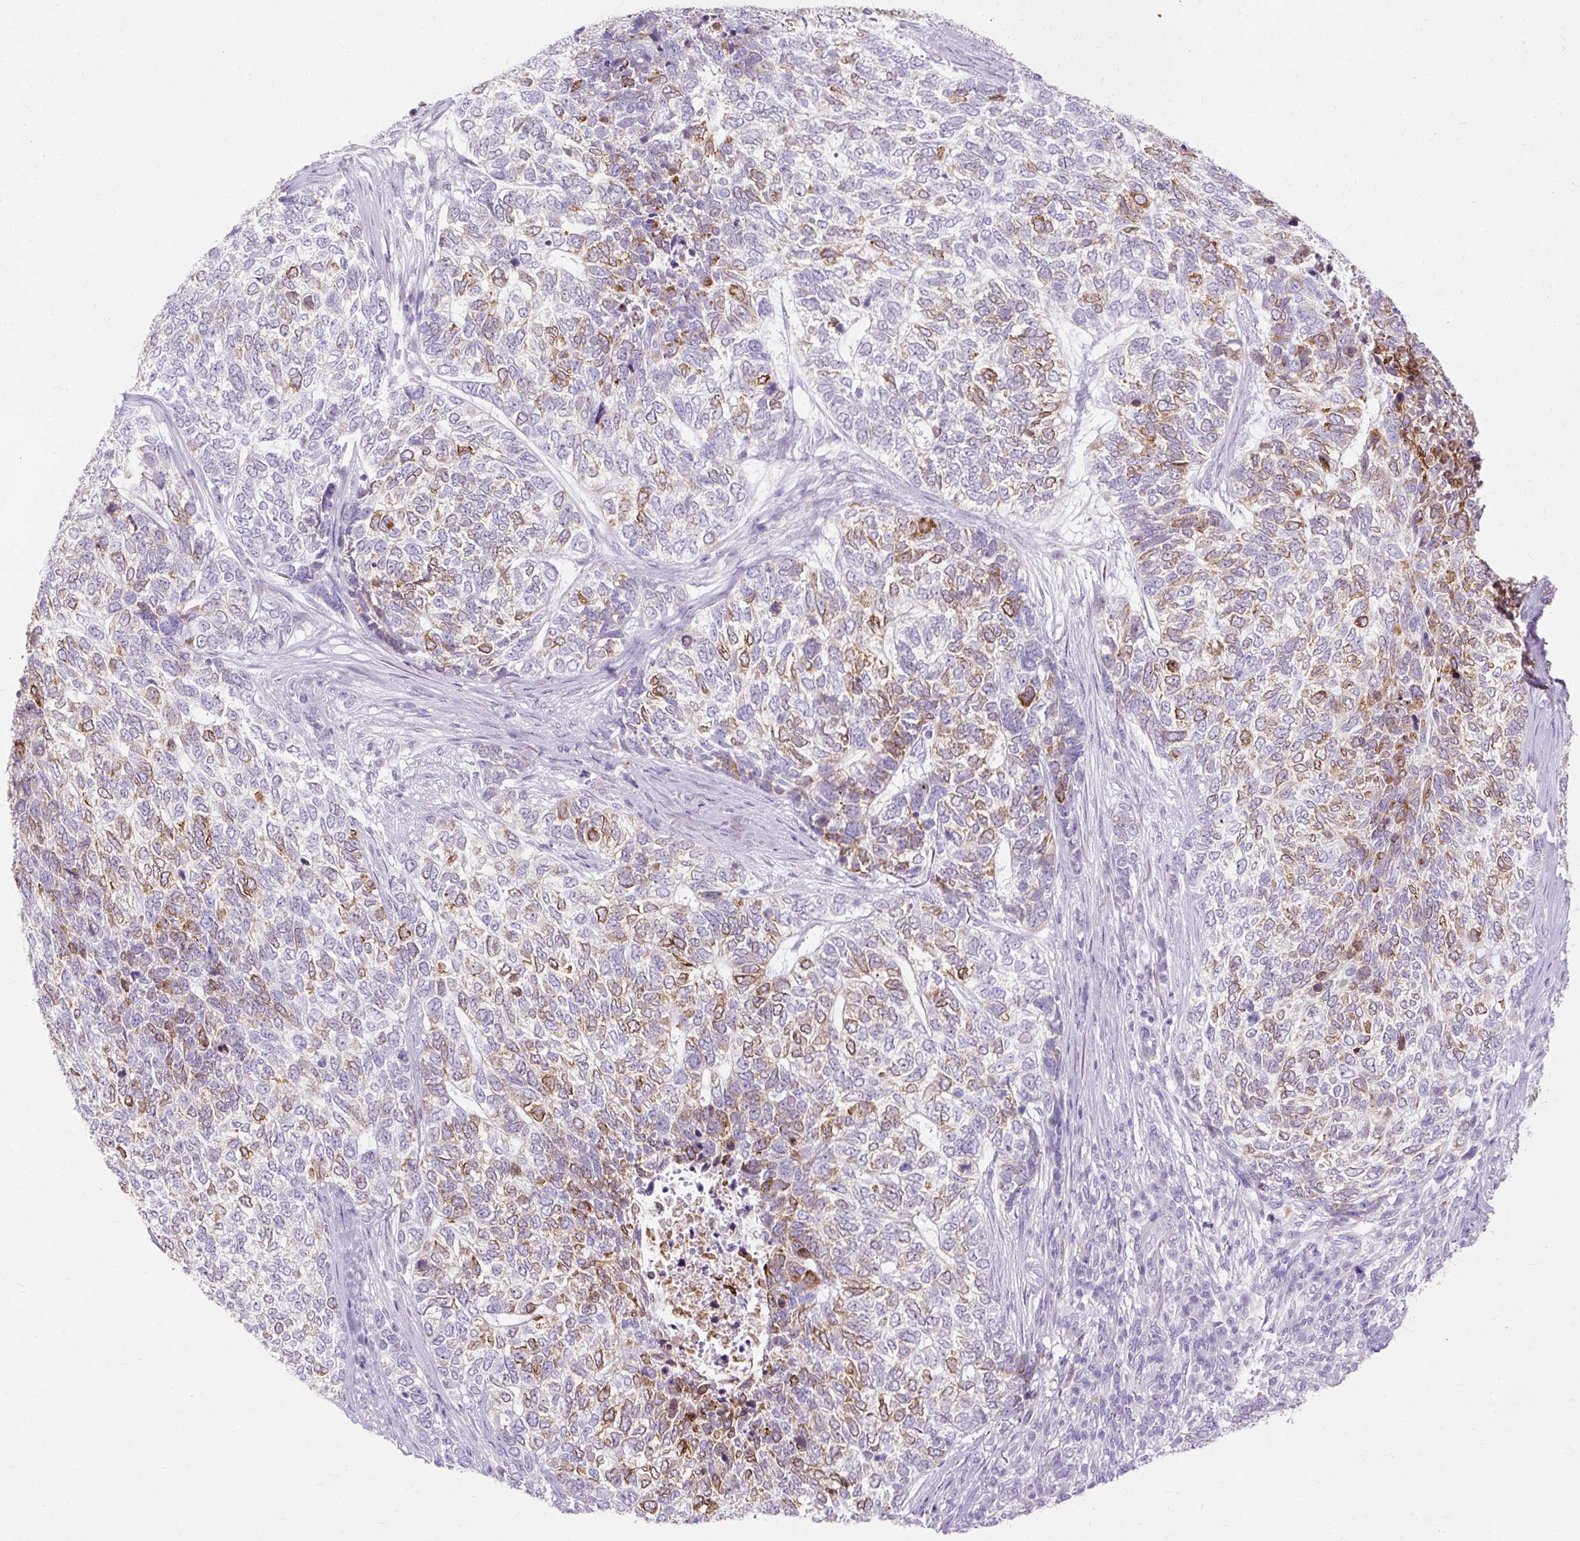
{"staining": {"intensity": "moderate", "quantity": "25%-75%", "location": "cytoplasmic/membranous"}, "tissue": "skin cancer", "cell_type": "Tumor cells", "image_type": "cancer", "snomed": [{"axis": "morphology", "description": "Basal cell carcinoma"}, {"axis": "topography", "description": "Skin"}], "caption": "Protein positivity by immunohistochemistry (IHC) reveals moderate cytoplasmic/membranous expression in approximately 25%-75% of tumor cells in skin cancer (basal cell carcinoma).", "gene": "HSD11B1", "patient": {"sex": "female", "age": 65}}